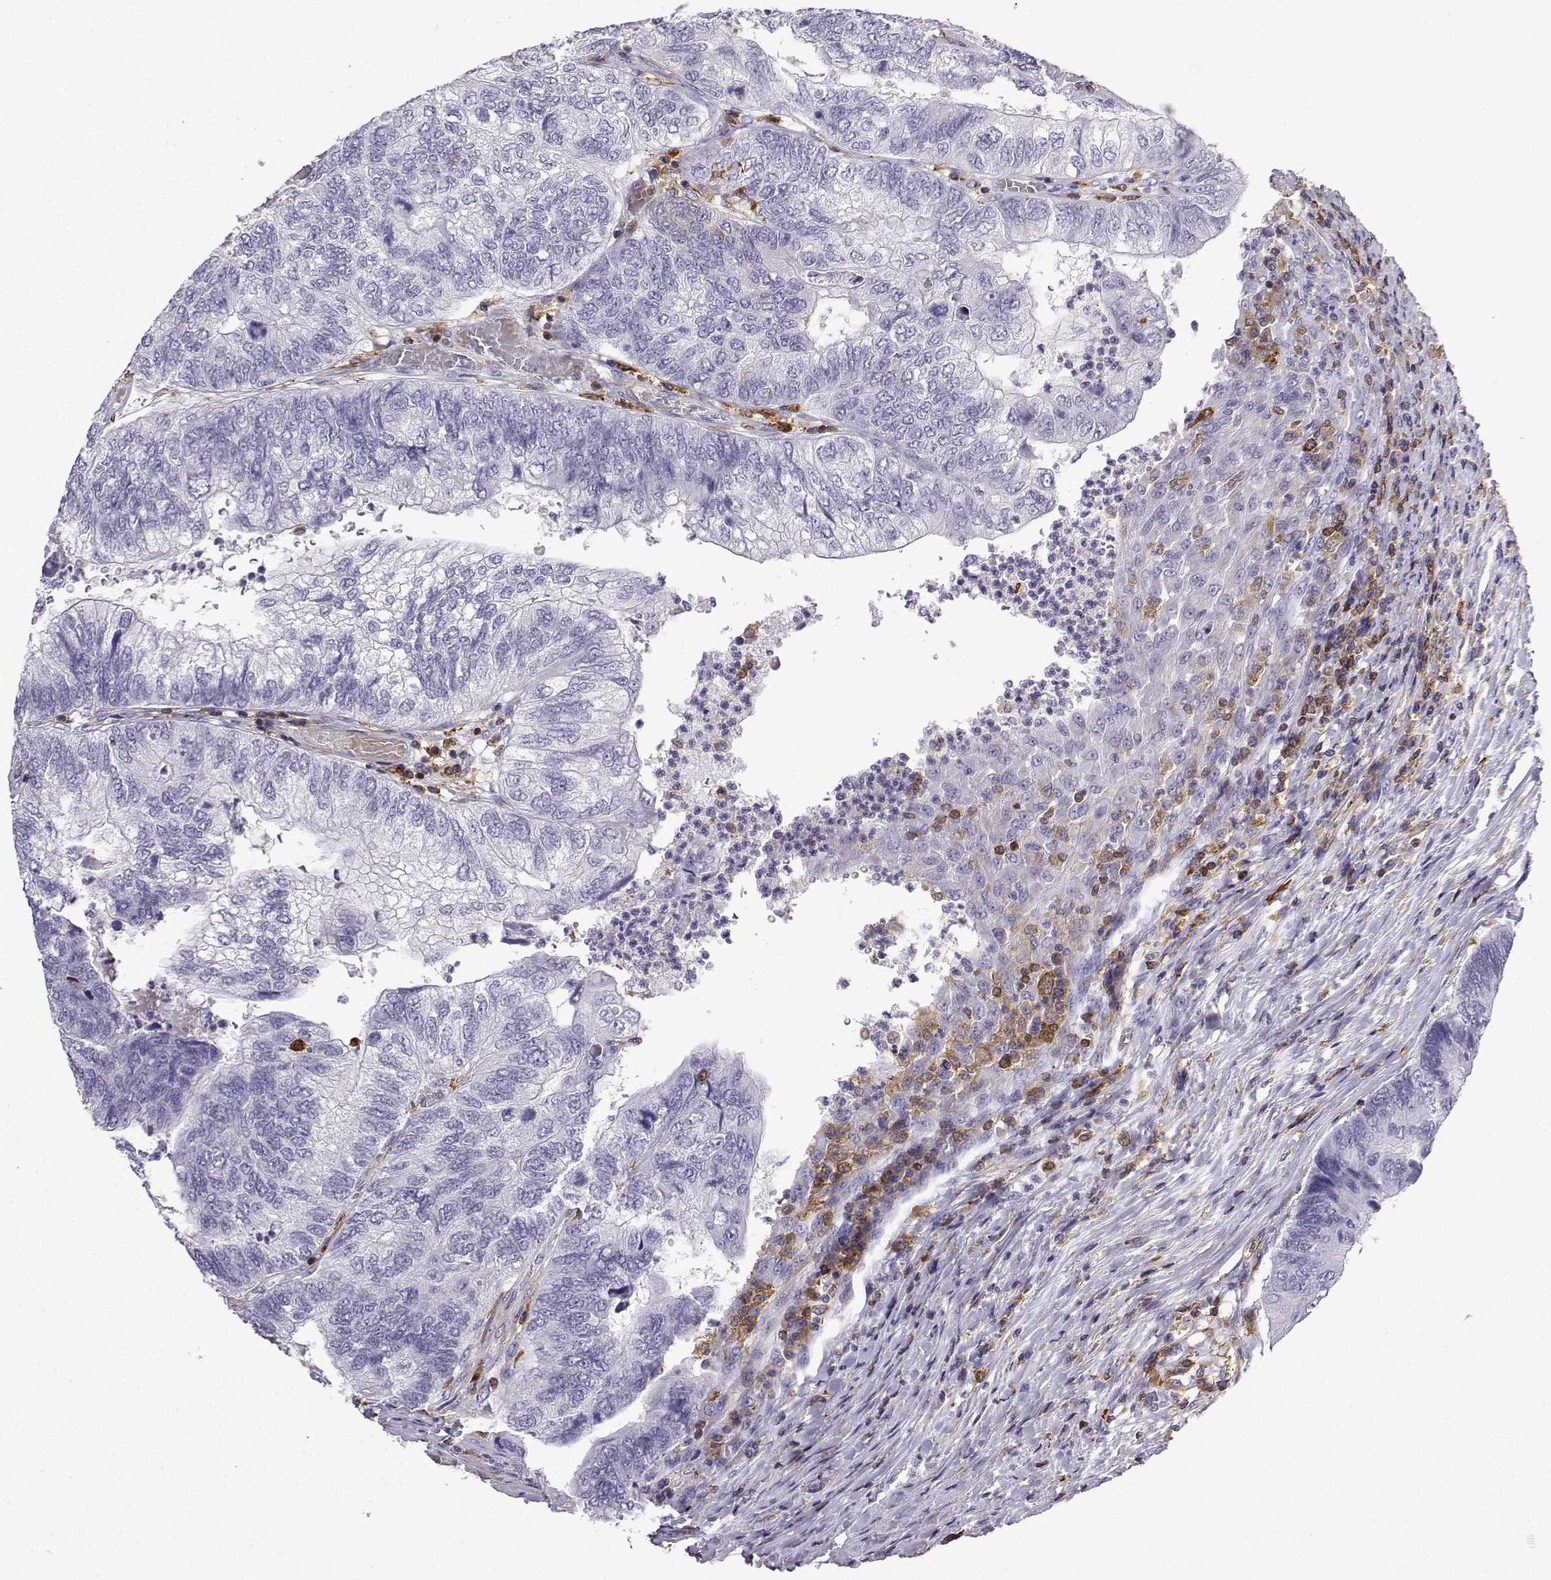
{"staining": {"intensity": "negative", "quantity": "none", "location": "none"}, "tissue": "colorectal cancer", "cell_type": "Tumor cells", "image_type": "cancer", "snomed": [{"axis": "morphology", "description": "Adenocarcinoma, NOS"}, {"axis": "topography", "description": "Colon"}], "caption": "Immunohistochemistry (IHC) image of neoplastic tissue: colorectal cancer stained with DAB (3,3'-diaminobenzidine) demonstrates no significant protein expression in tumor cells.", "gene": "DOCK10", "patient": {"sex": "female", "age": 67}}